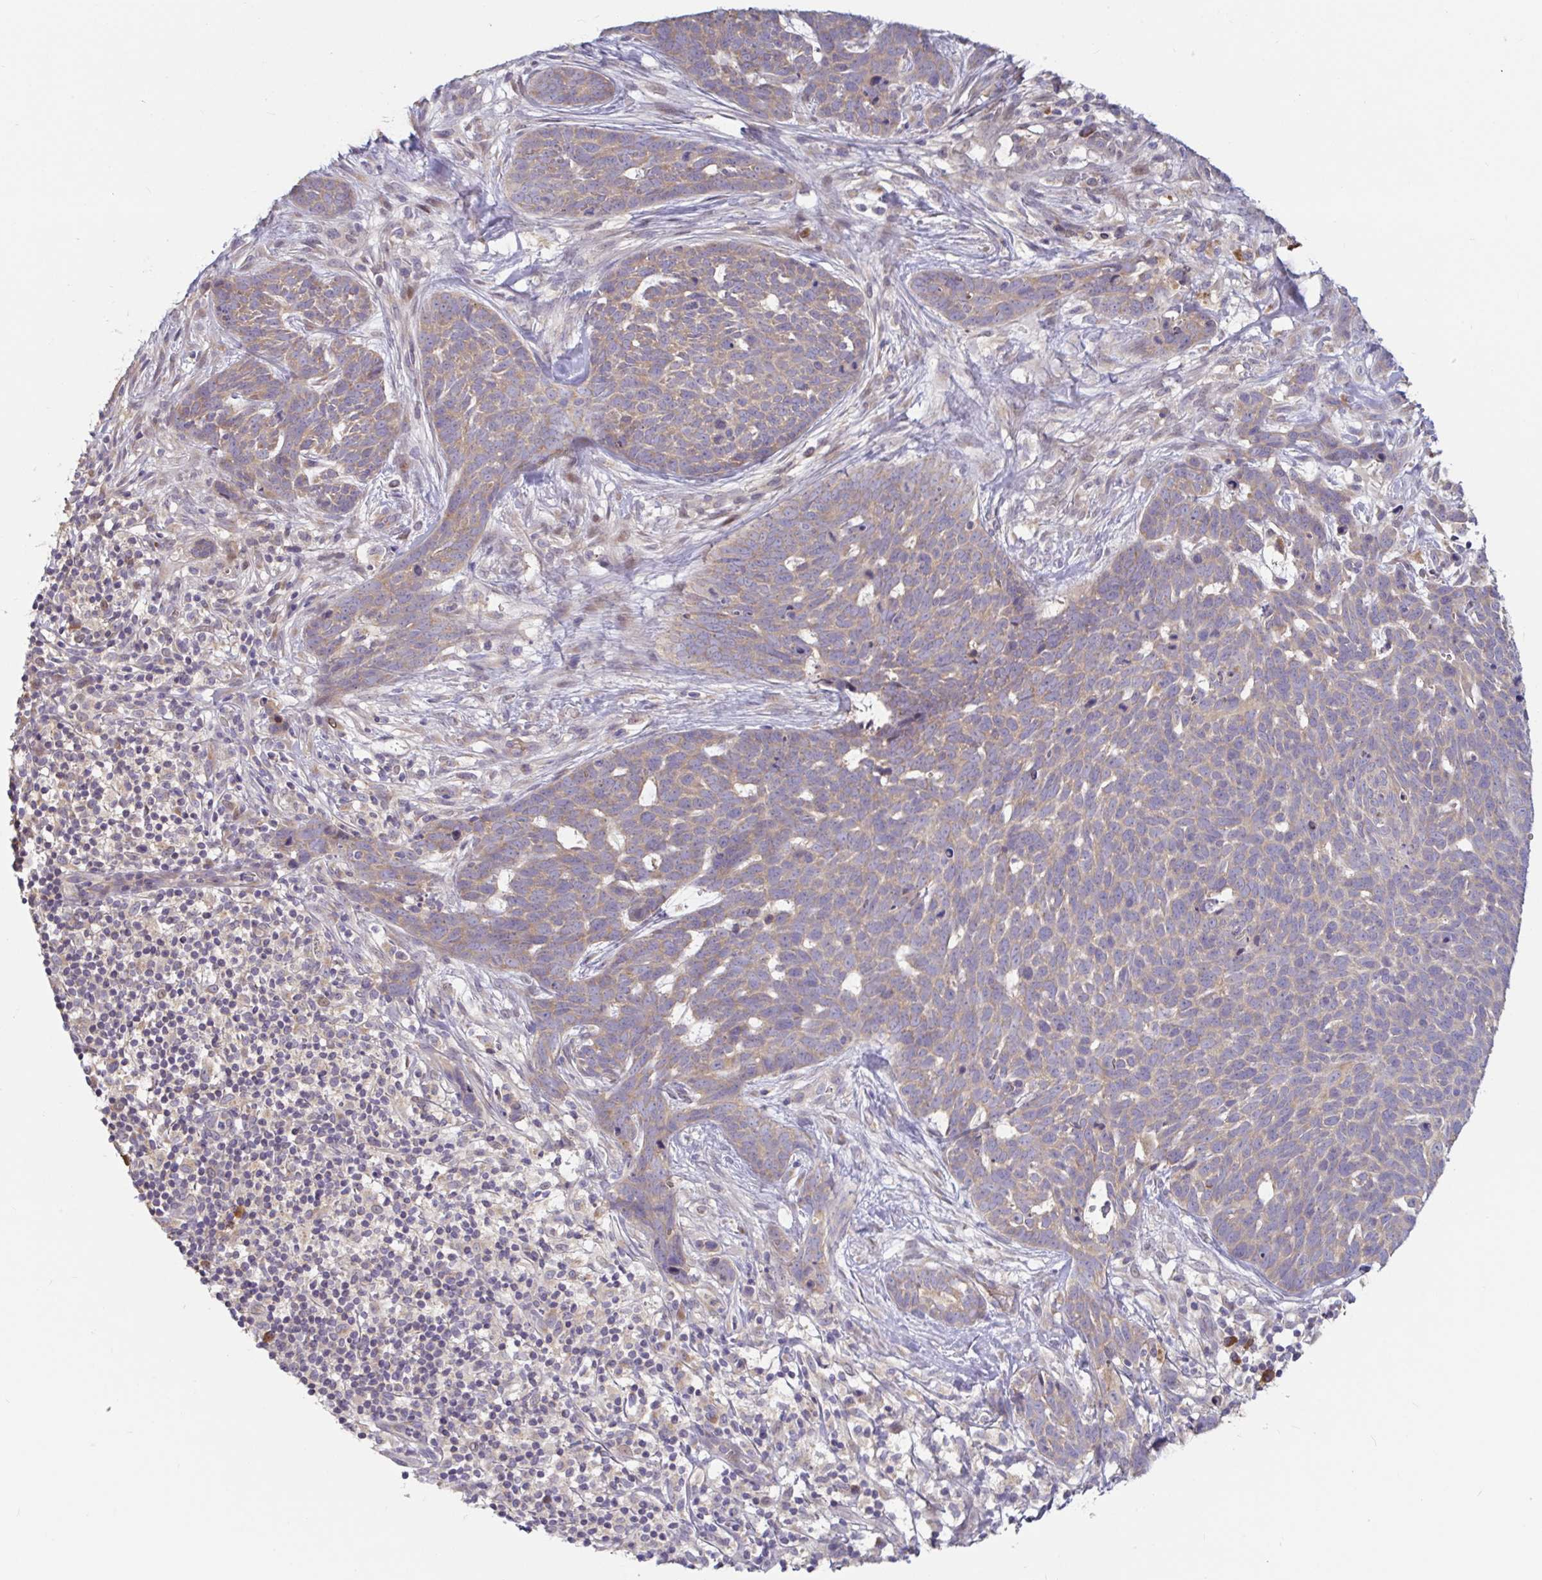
{"staining": {"intensity": "weak", "quantity": ">75%", "location": "cytoplasmic/membranous"}, "tissue": "skin cancer", "cell_type": "Tumor cells", "image_type": "cancer", "snomed": [{"axis": "morphology", "description": "Basal cell carcinoma"}, {"axis": "topography", "description": "Skin"}], "caption": "Immunohistochemical staining of human skin cancer shows weak cytoplasmic/membranous protein expression in approximately >75% of tumor cells.", "gene": "LARP1", "patient": {"sex": "female", "age": 78}}